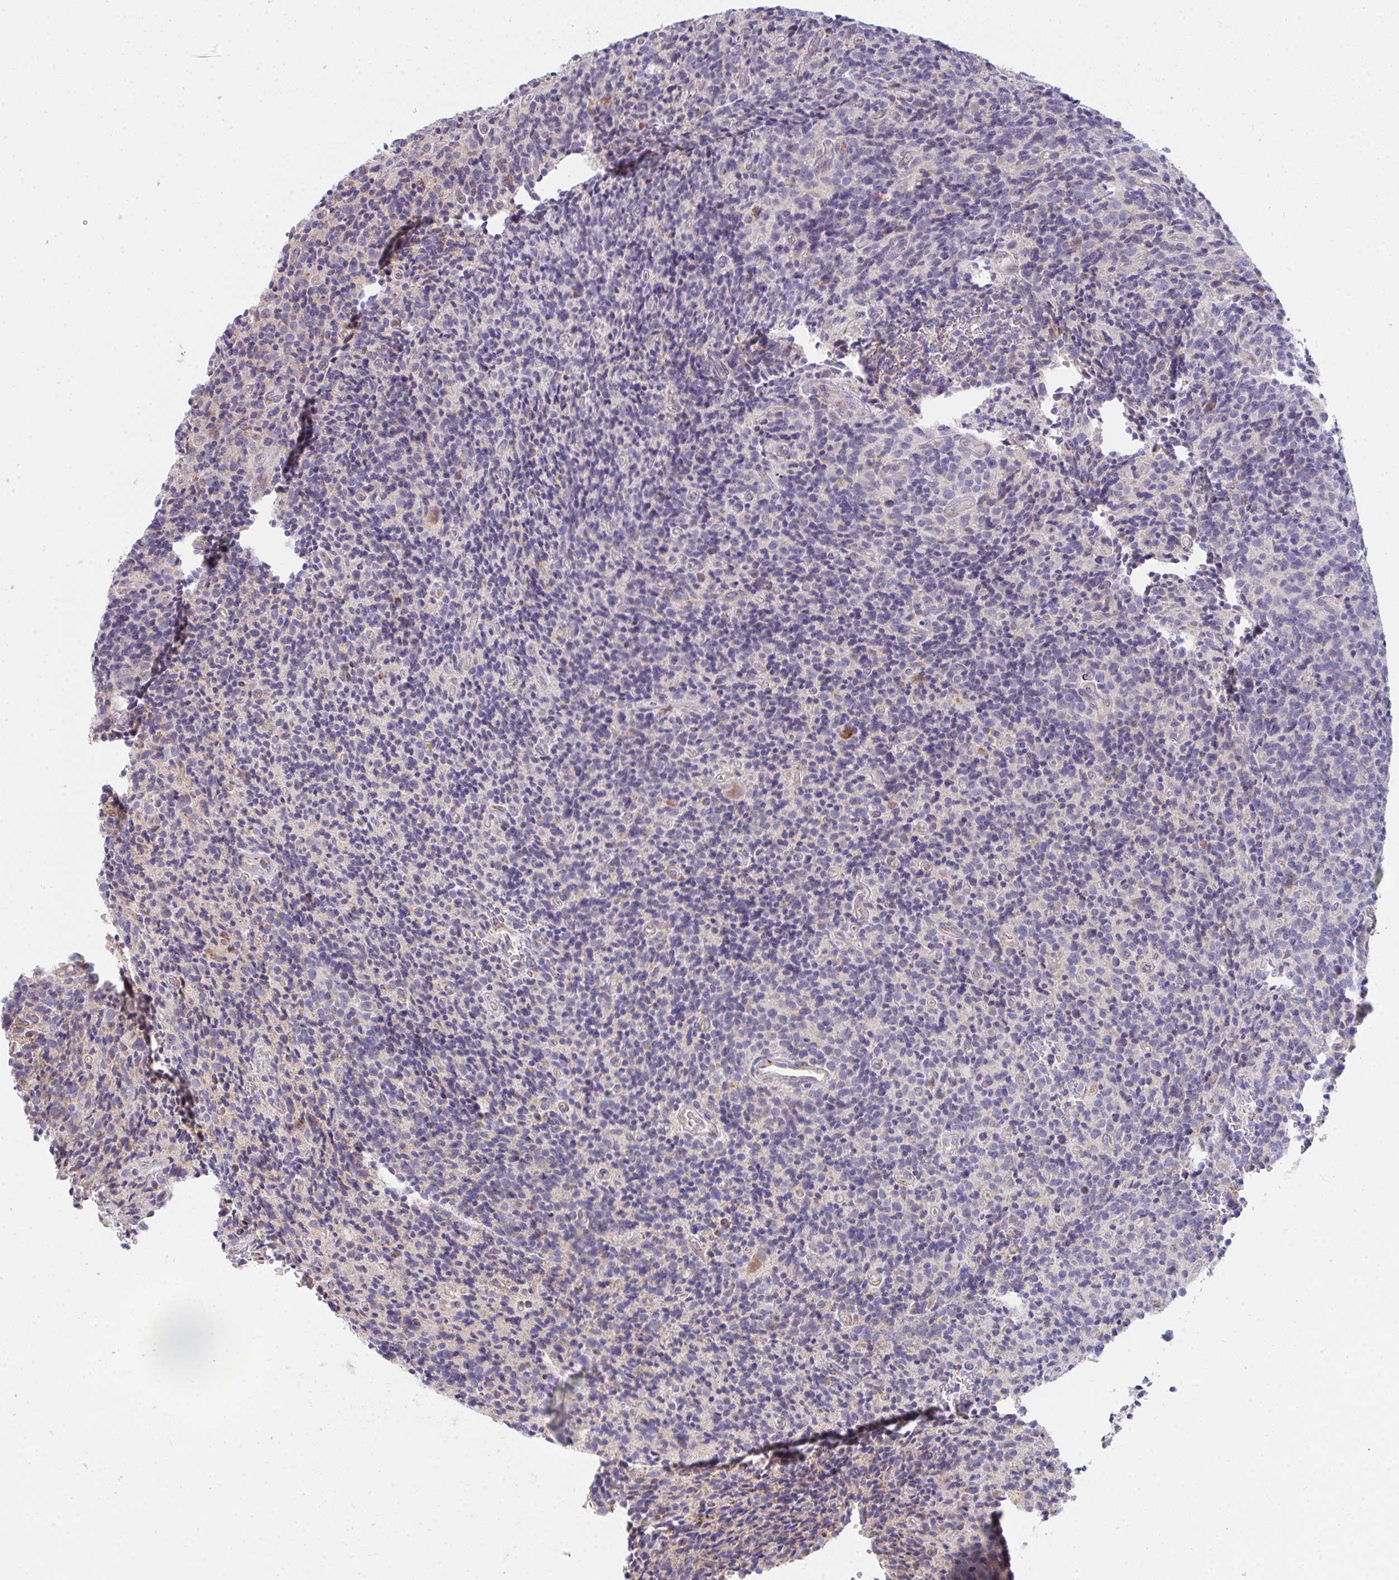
{"staining": {"intensity": "negative", "quantity": "none", "location": "none"}, "tissue": "glioma", "cell_type": "Tumor cells", "image_type": "cancer", "snomed": [{"axis": "morphology", "description": "Glioma, malignant, High grade"}, {"axis": "topography", "description": "Brain"}], "caption": "The immunohistochemistry histopathology image has no significant staining in tumor cells of glioma tissue. (Brightfield microscopy of DAB immunohistochemistry (IHC) at high magnification).", "gene": "FAHD1", "patient": {"sex": "male", "age": 76}}